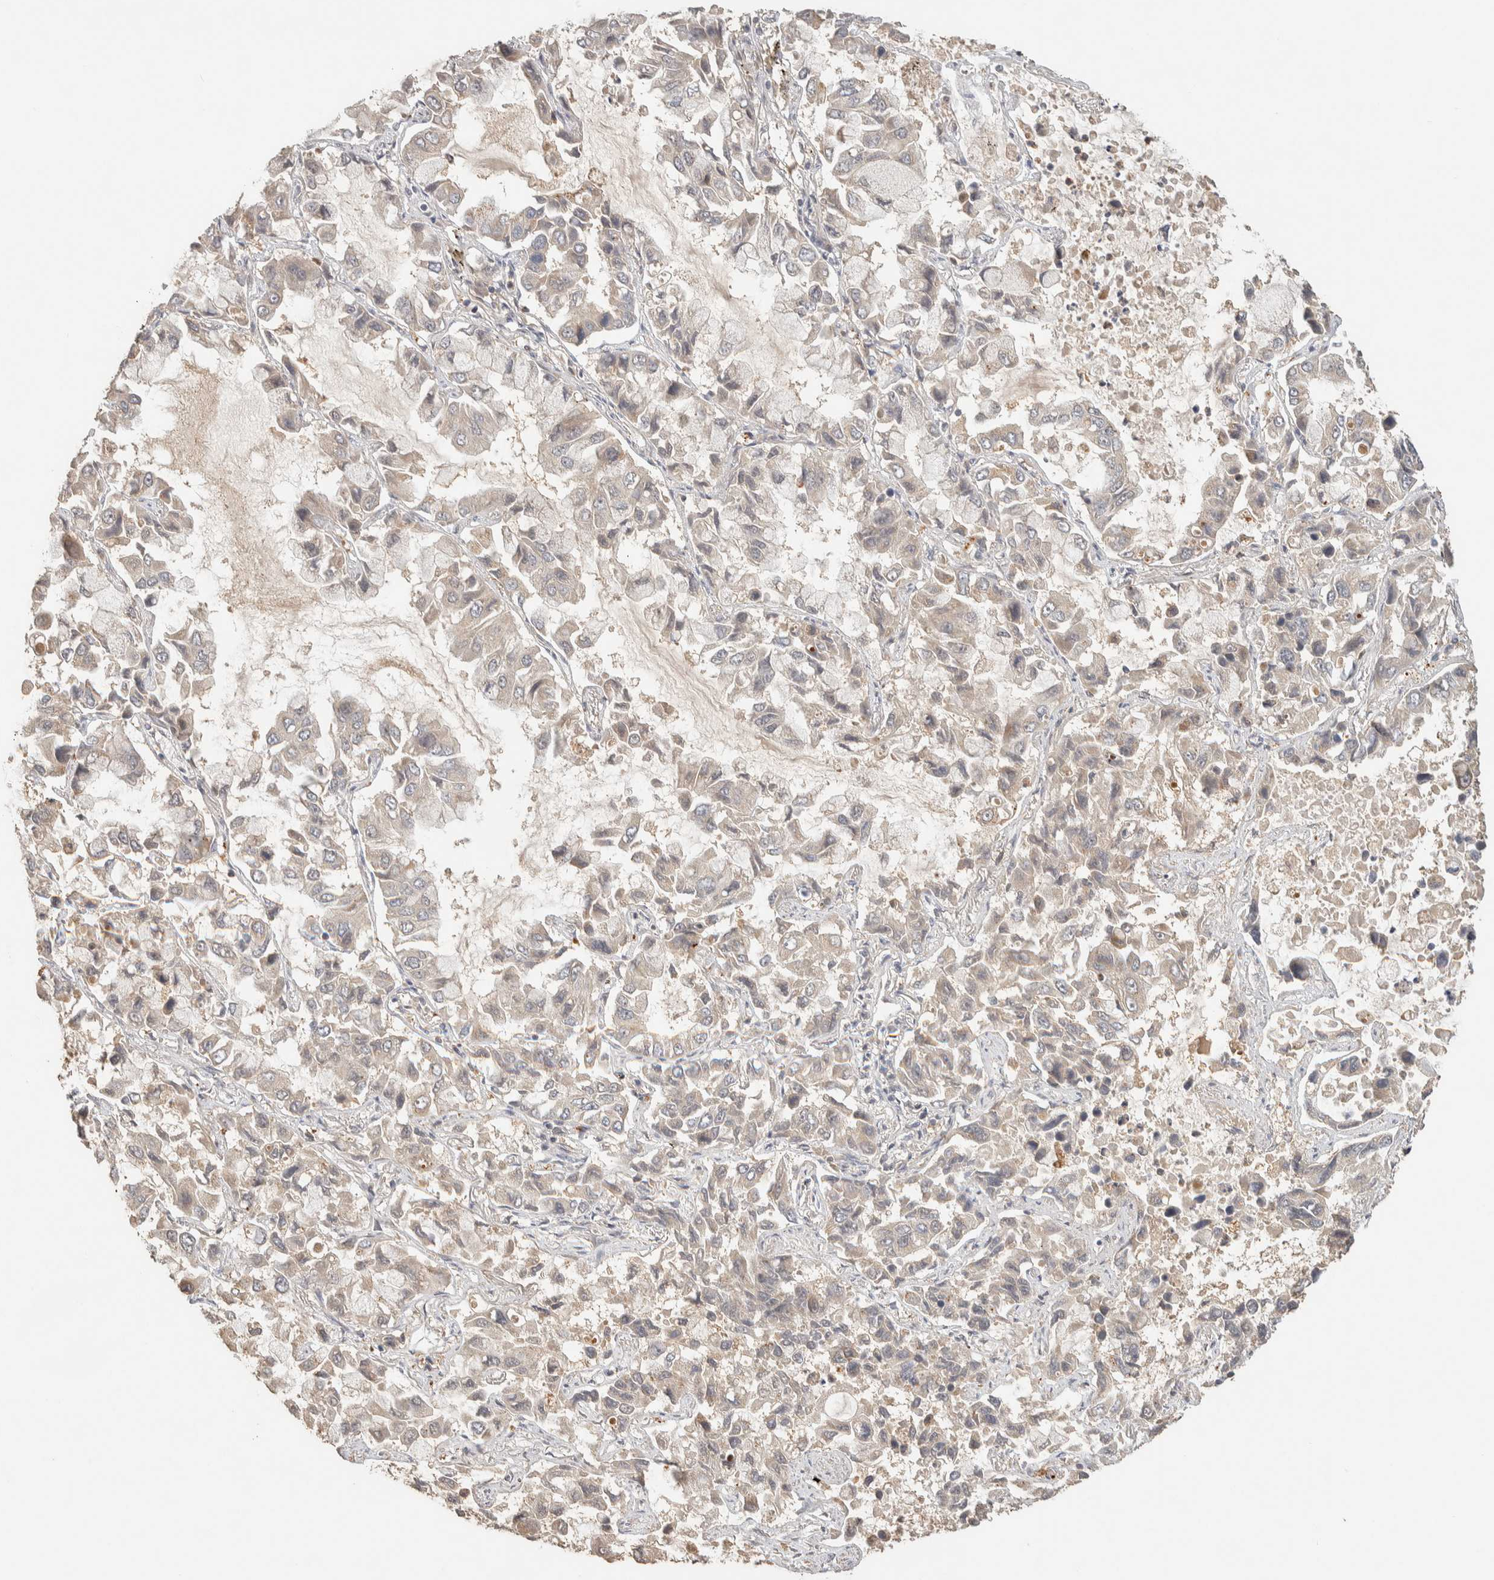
{"staining": {"intensity": "negative", "quantity": "none", "location": "none"}, "tissue": "lung cancer", "cell_type": "Tumor cells", "image_type": "cancer", "snomed": [{"axis": "morphology", "description": "Adenocarcinoma, NOS"}, {"axis": "topography", "description": "Lung"}], "caption": "Tumor cells are negative for protein expression in human lung cancer. (Brightfield microscopy of DAB (3,3'-diaminobenzidine) immunohistochemistry at high magnification).", "gene": "ITPA", "patient": {"sex": "male", "age": 64}}